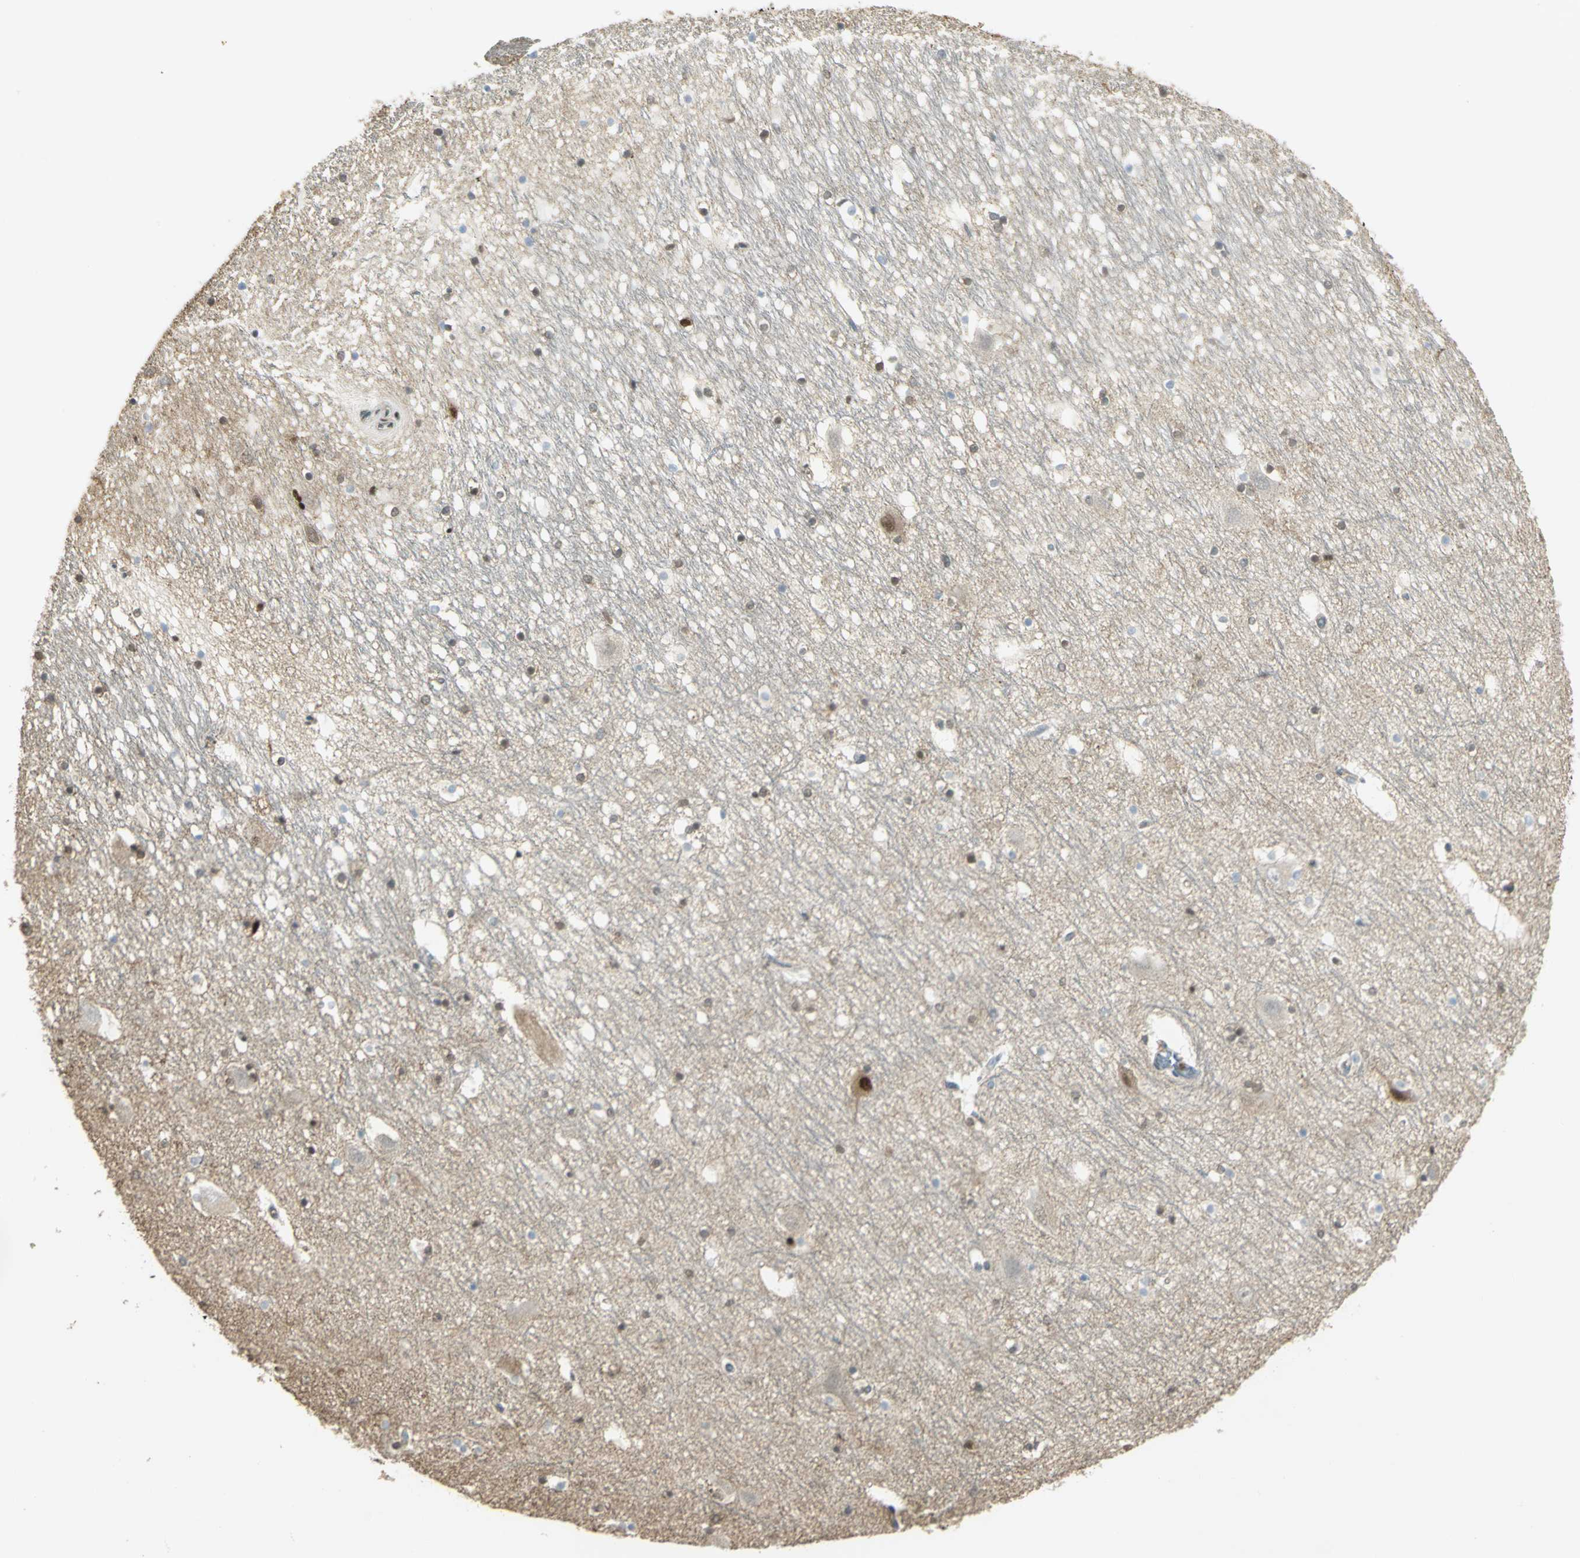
{"staining": {"intensity": "weak", "quantity": "25%-75%", "location": "cytoplasmic/membranous,nuclear"}, "tissue": "hippocampus", "cell_type": "Glial cells", "image_type": "normal", "snomed": [{"axis": "morphology", "description": "Normal tissue, NOS"}, {"axis": "topography", "description": "Hippocampus"}], "caption": "Immunohistochemical staining of normal hippocampus reveals low levels of weak cytoplasmic/membranous,nuclear staining in approximately 25%-75% of glial cells.", "gene": "DDX5", "patient": {"sex": "male", "age": 45}}